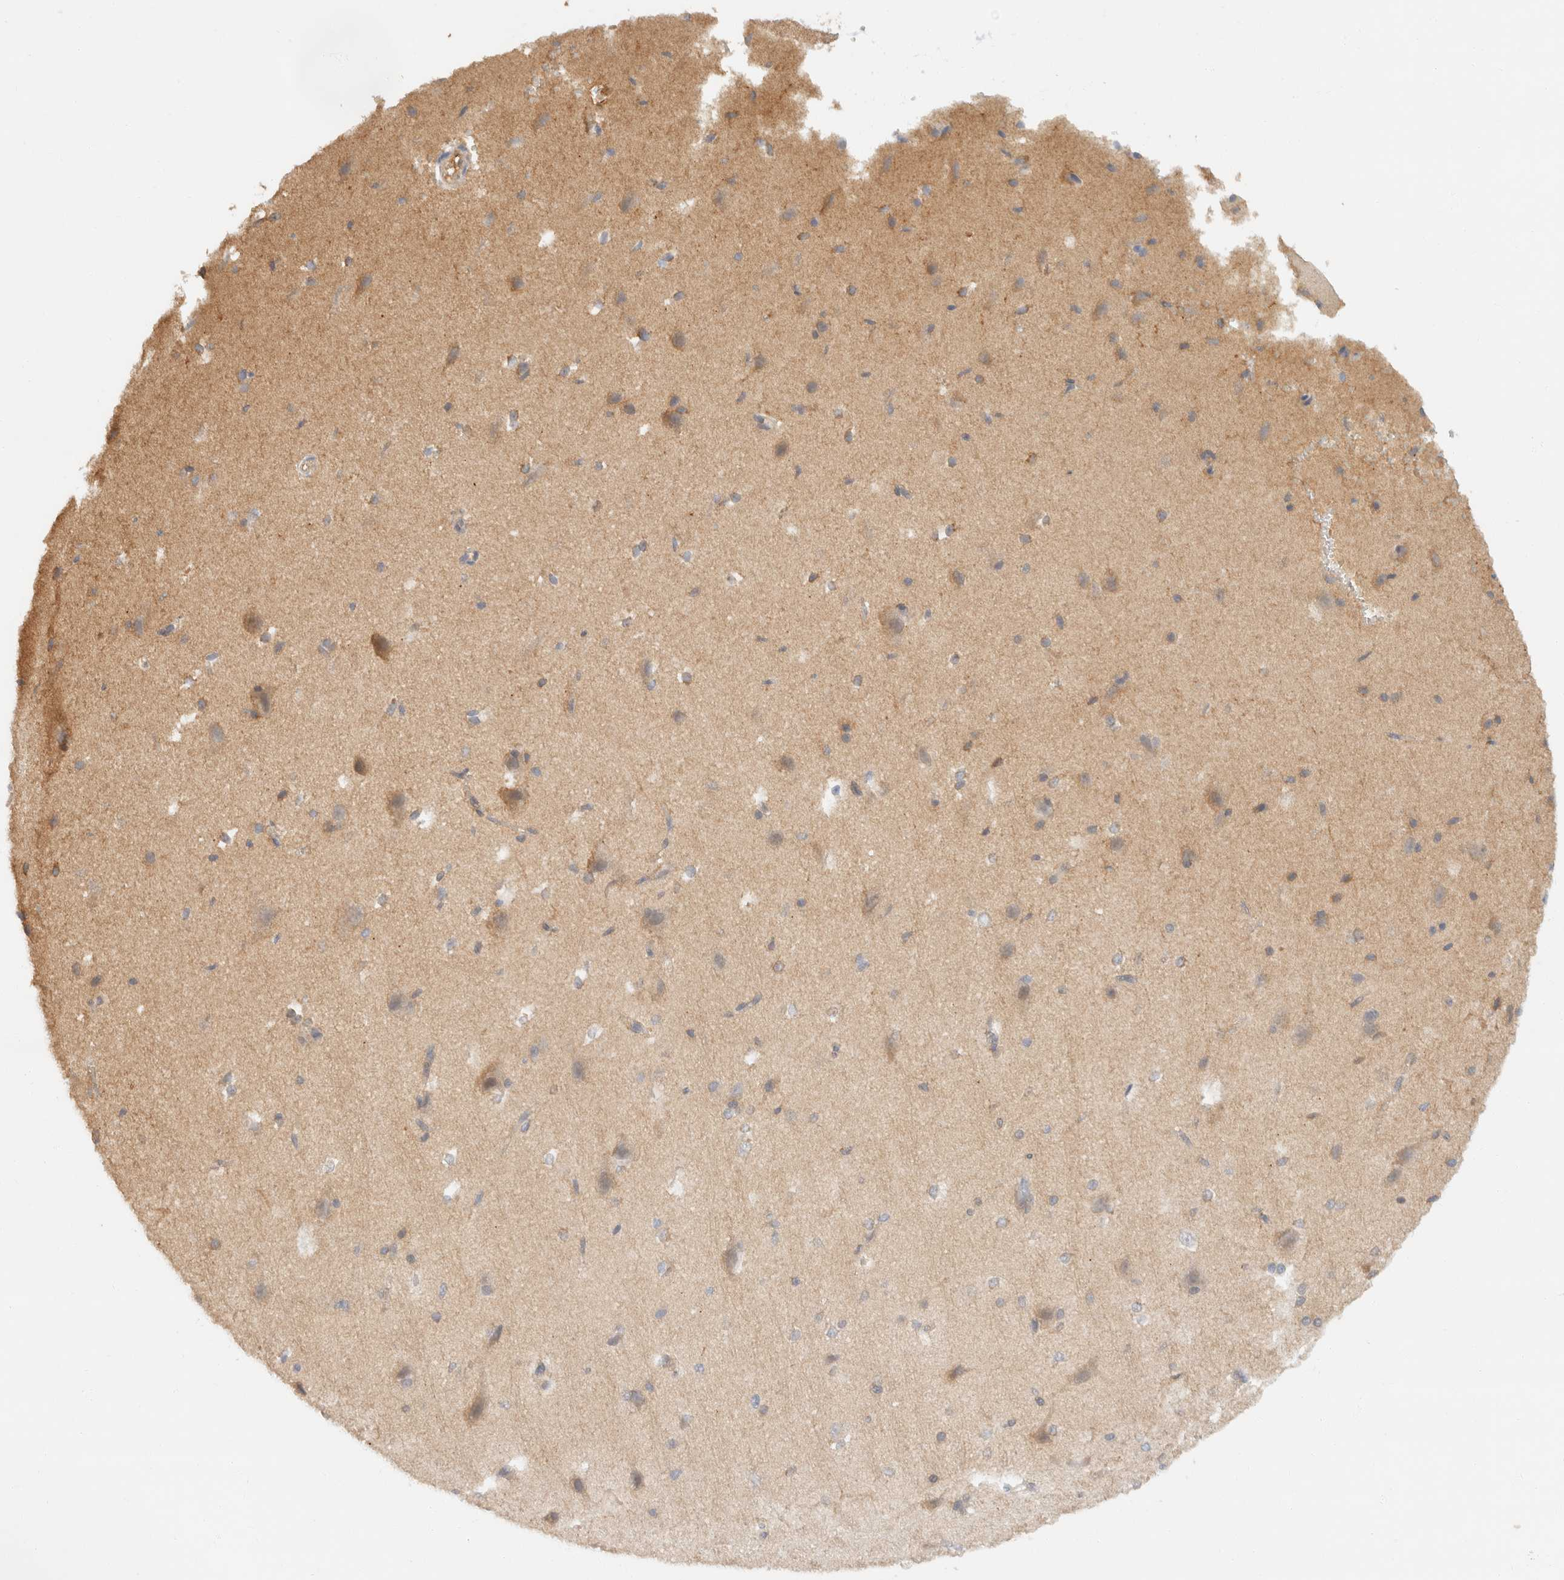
{"staining": {"intensity": "weak", "quantity": ">75%", "location": "cytoplasmic/membranous"}, "tissue": "cerebral cortex", "cell_type": "Endothelial cells", "image_type": "normal", "snomed": [{"axis": "morphology", "description": "Normal tissue, NOS"}, {"axis": "morphology", "description": "Developmental malformation"}, {"axis": "topography", "description": "Cerebral cortex"}], "caption": "Normal cerebral cortex demonstrates weak cytoplasmic/membranous expression in about >75% of endothelial cells Nuclei are stained in blue..", "gene": "TACC1", "patient": {"sex": "female", "age": 30}}